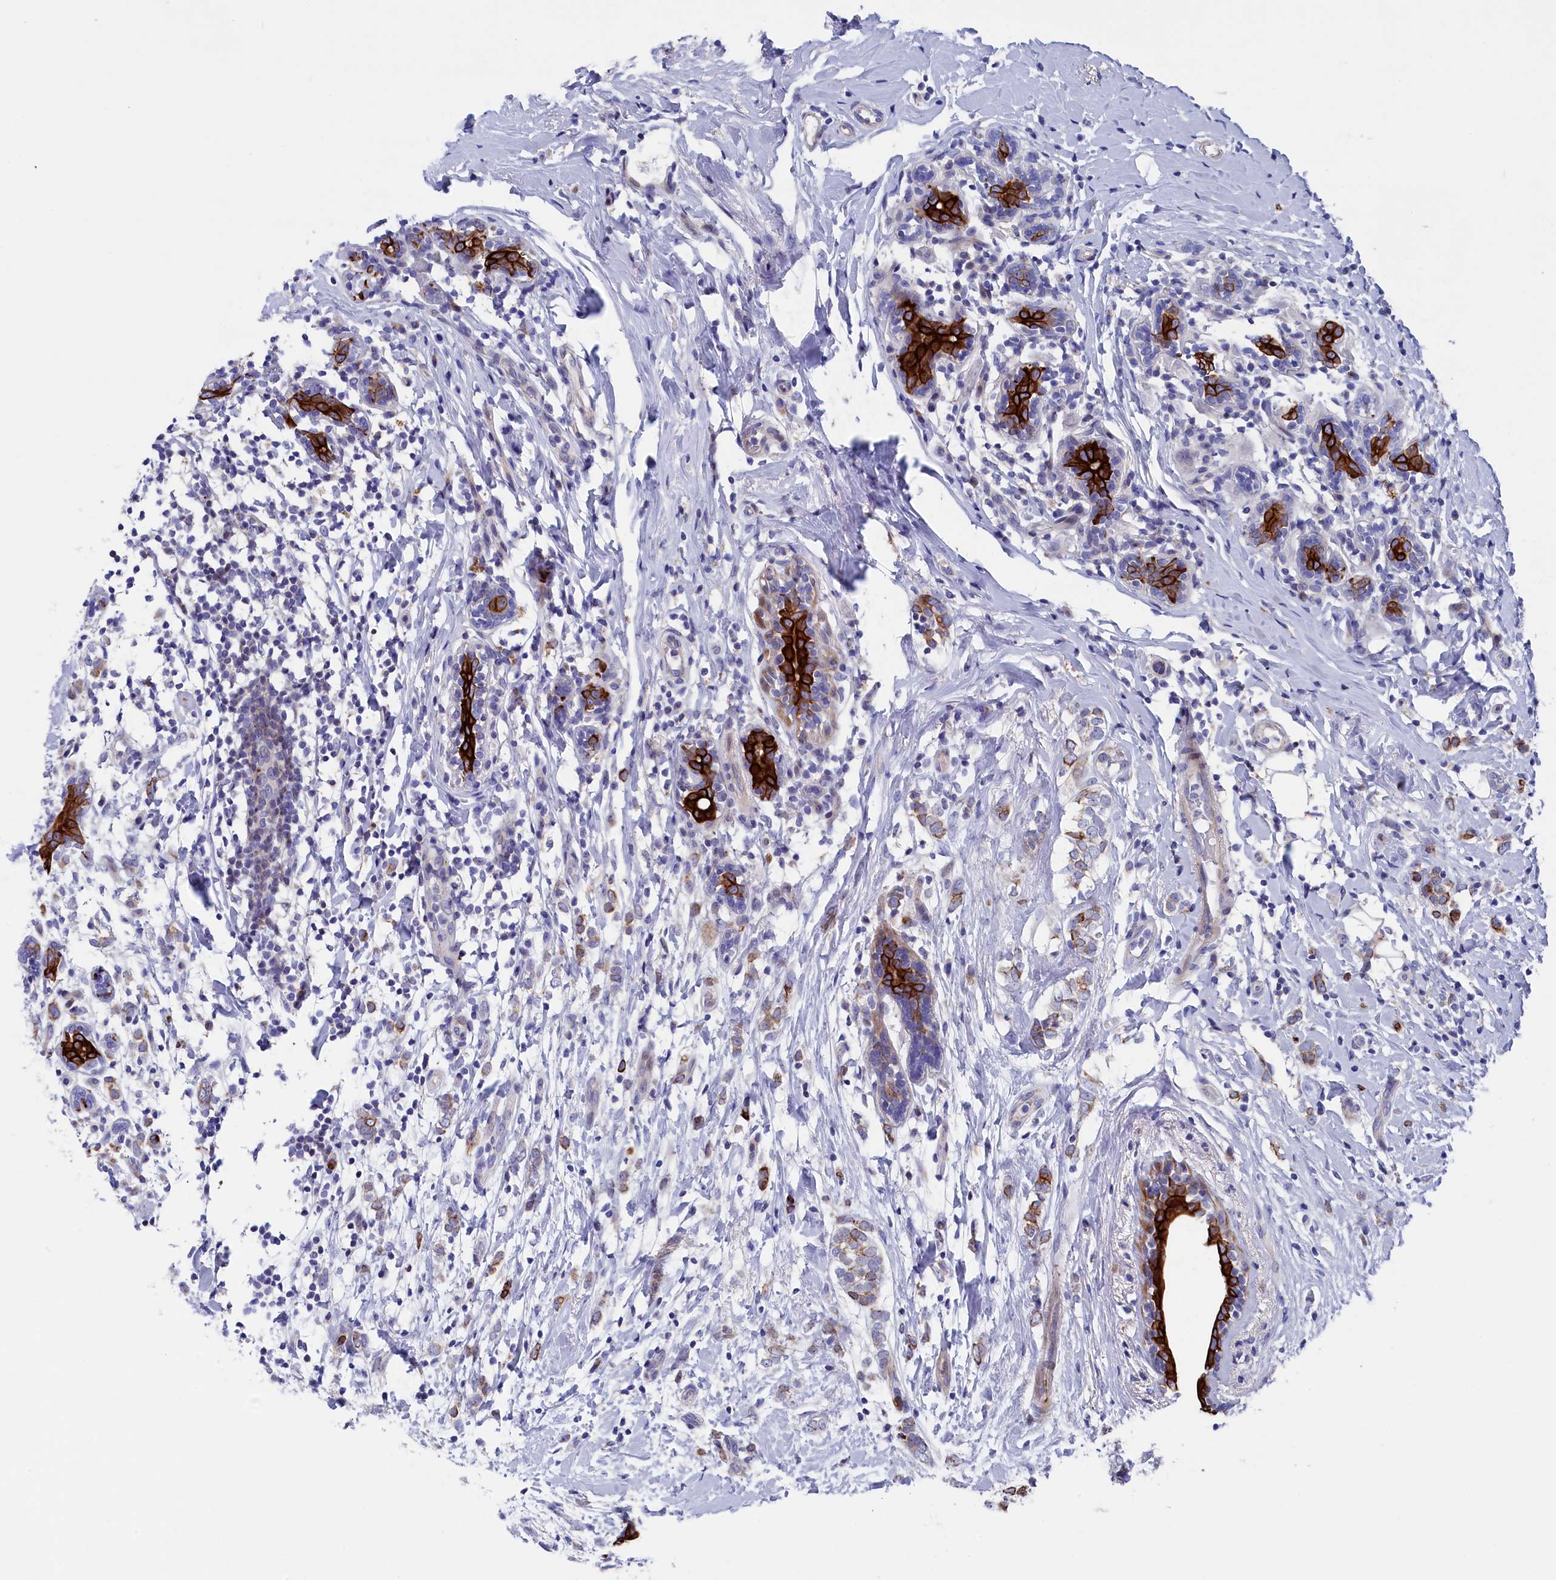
{"staining": {"intensity": "moderate", "quantity": "25%-75%", "location": "cytoplasmic/membranous"}, "tissue": "breast cancer", "cell_type": "Tumor cells", "image_type": "cancer", "snomed": [{"axis": "morphology", "description": "Normal tissue, NOS"}, {"axis": "morphology", "description": "Lobular carcinoma"}, {"axis": "topography", "description": "Breast"}], "caption": "Tumor cells reveal medium levels of moderate cytoplasmic/membranous expression in approximately 25%-75% of cells in lobular carcinoma (breast).", "gene": "NUDT7", "patient": {"sex": "female", "age": 47}}